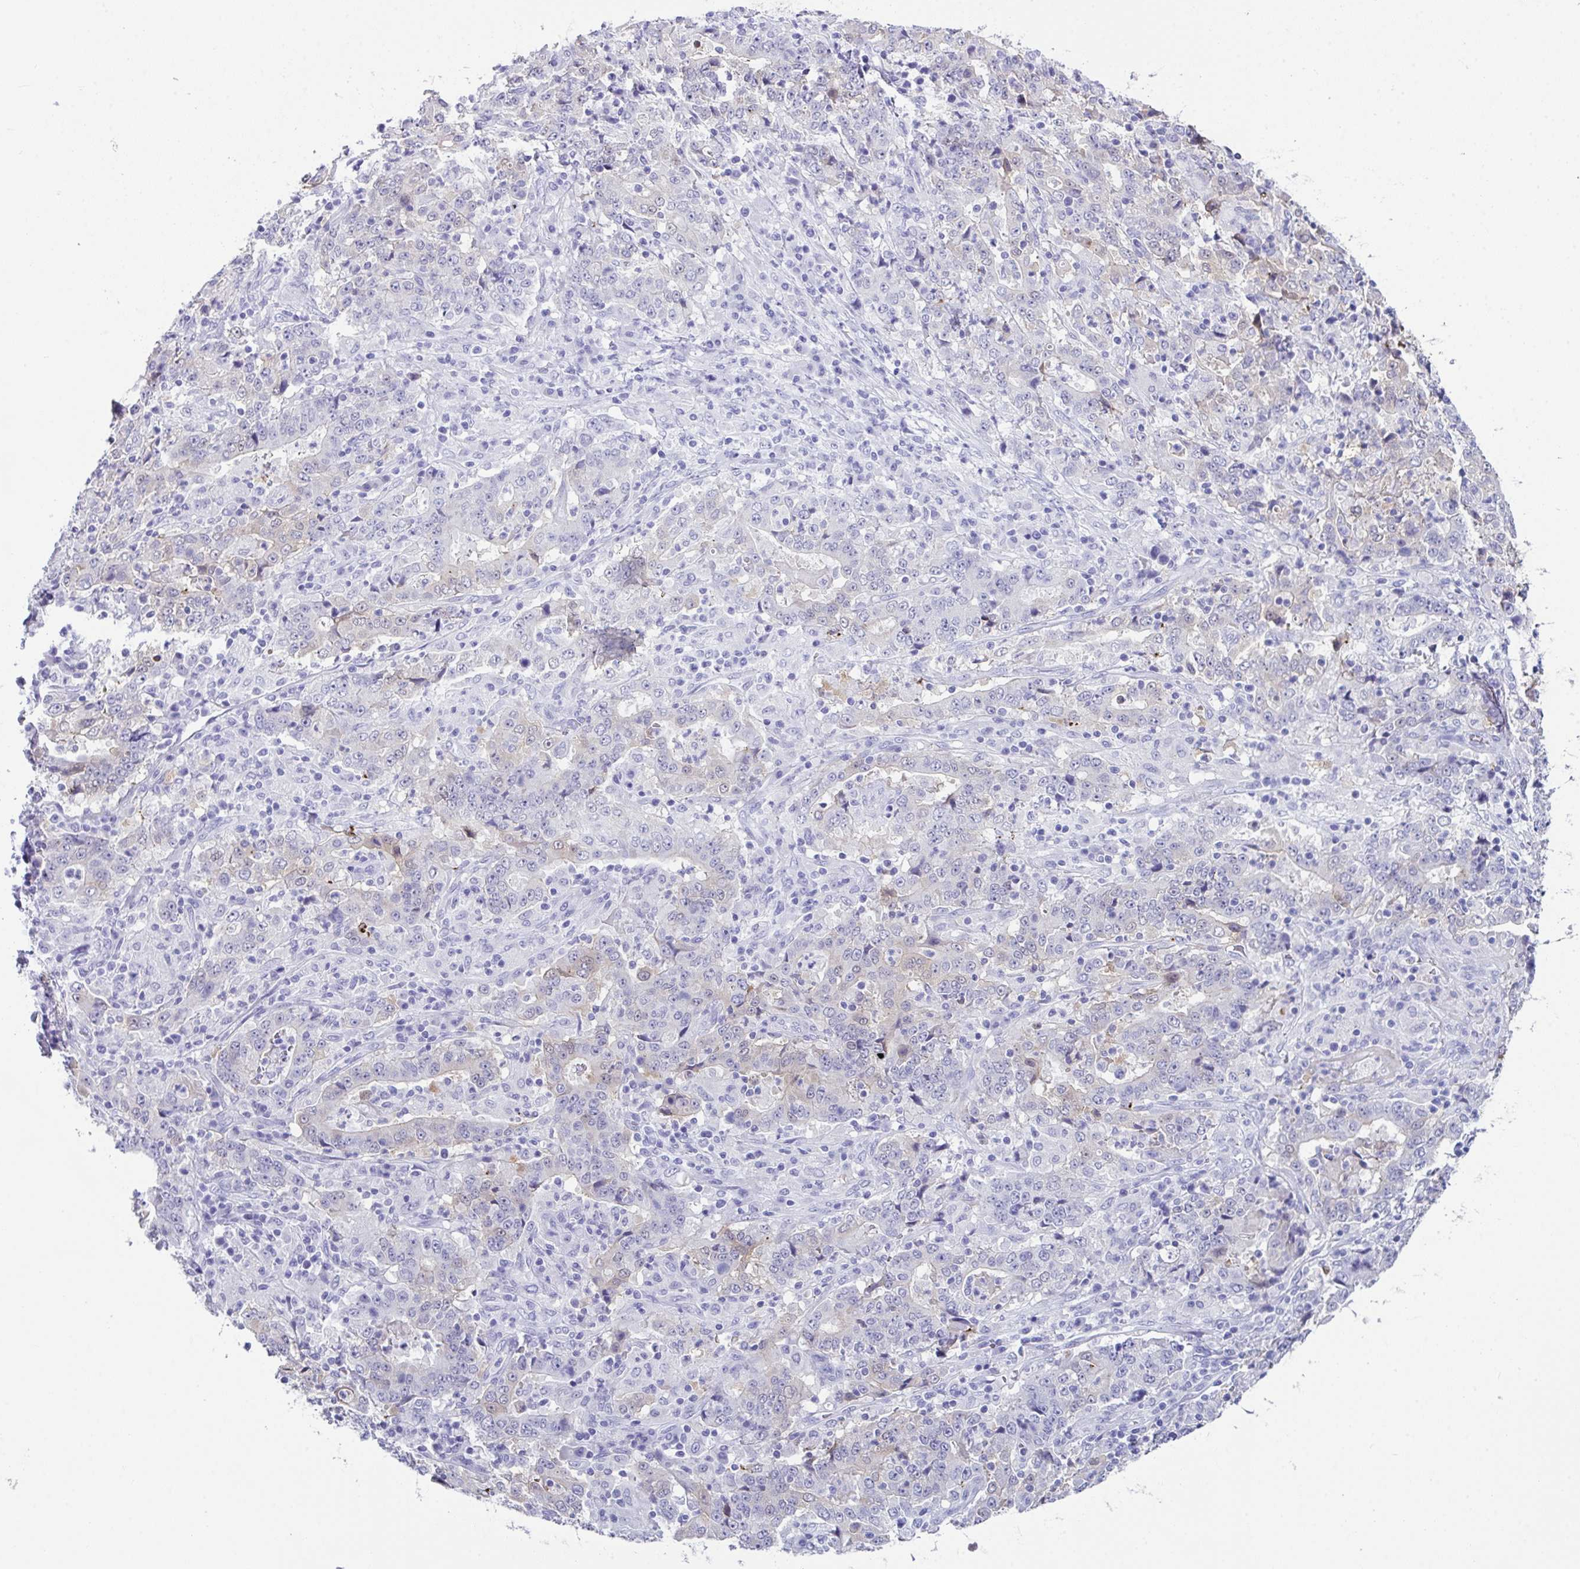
{"staining": {"intensity": "negative", "quantity": "none", "location": "none"}, "tissue": "stomach cancer", "cell_type": "Tumor cells", "image_type": "cancer", "snomed": [{"axis": "morphology", "description": "Normal tissue, NOS"}, {"axis": "morphology", "description": "Adenocarcinoma, NOS"}, {"axis": "topography", "description": "Stomach, upper"}, {"axis": "topography", "description": "Stomach"}], "caption": "DAB (3,3'-diaminobenzidine) immunohistochemical staining of stomach cancer (adenocarcinoma) exhibits no significant expression in tumor cells. The staining is performed using DAB (3,3'-diaminobenzidine) brown chromogen with nuclei counter-stained in using hematoxylin.", "gene": "LGALS4", "patient": {"sex": "male", "age": 59}}